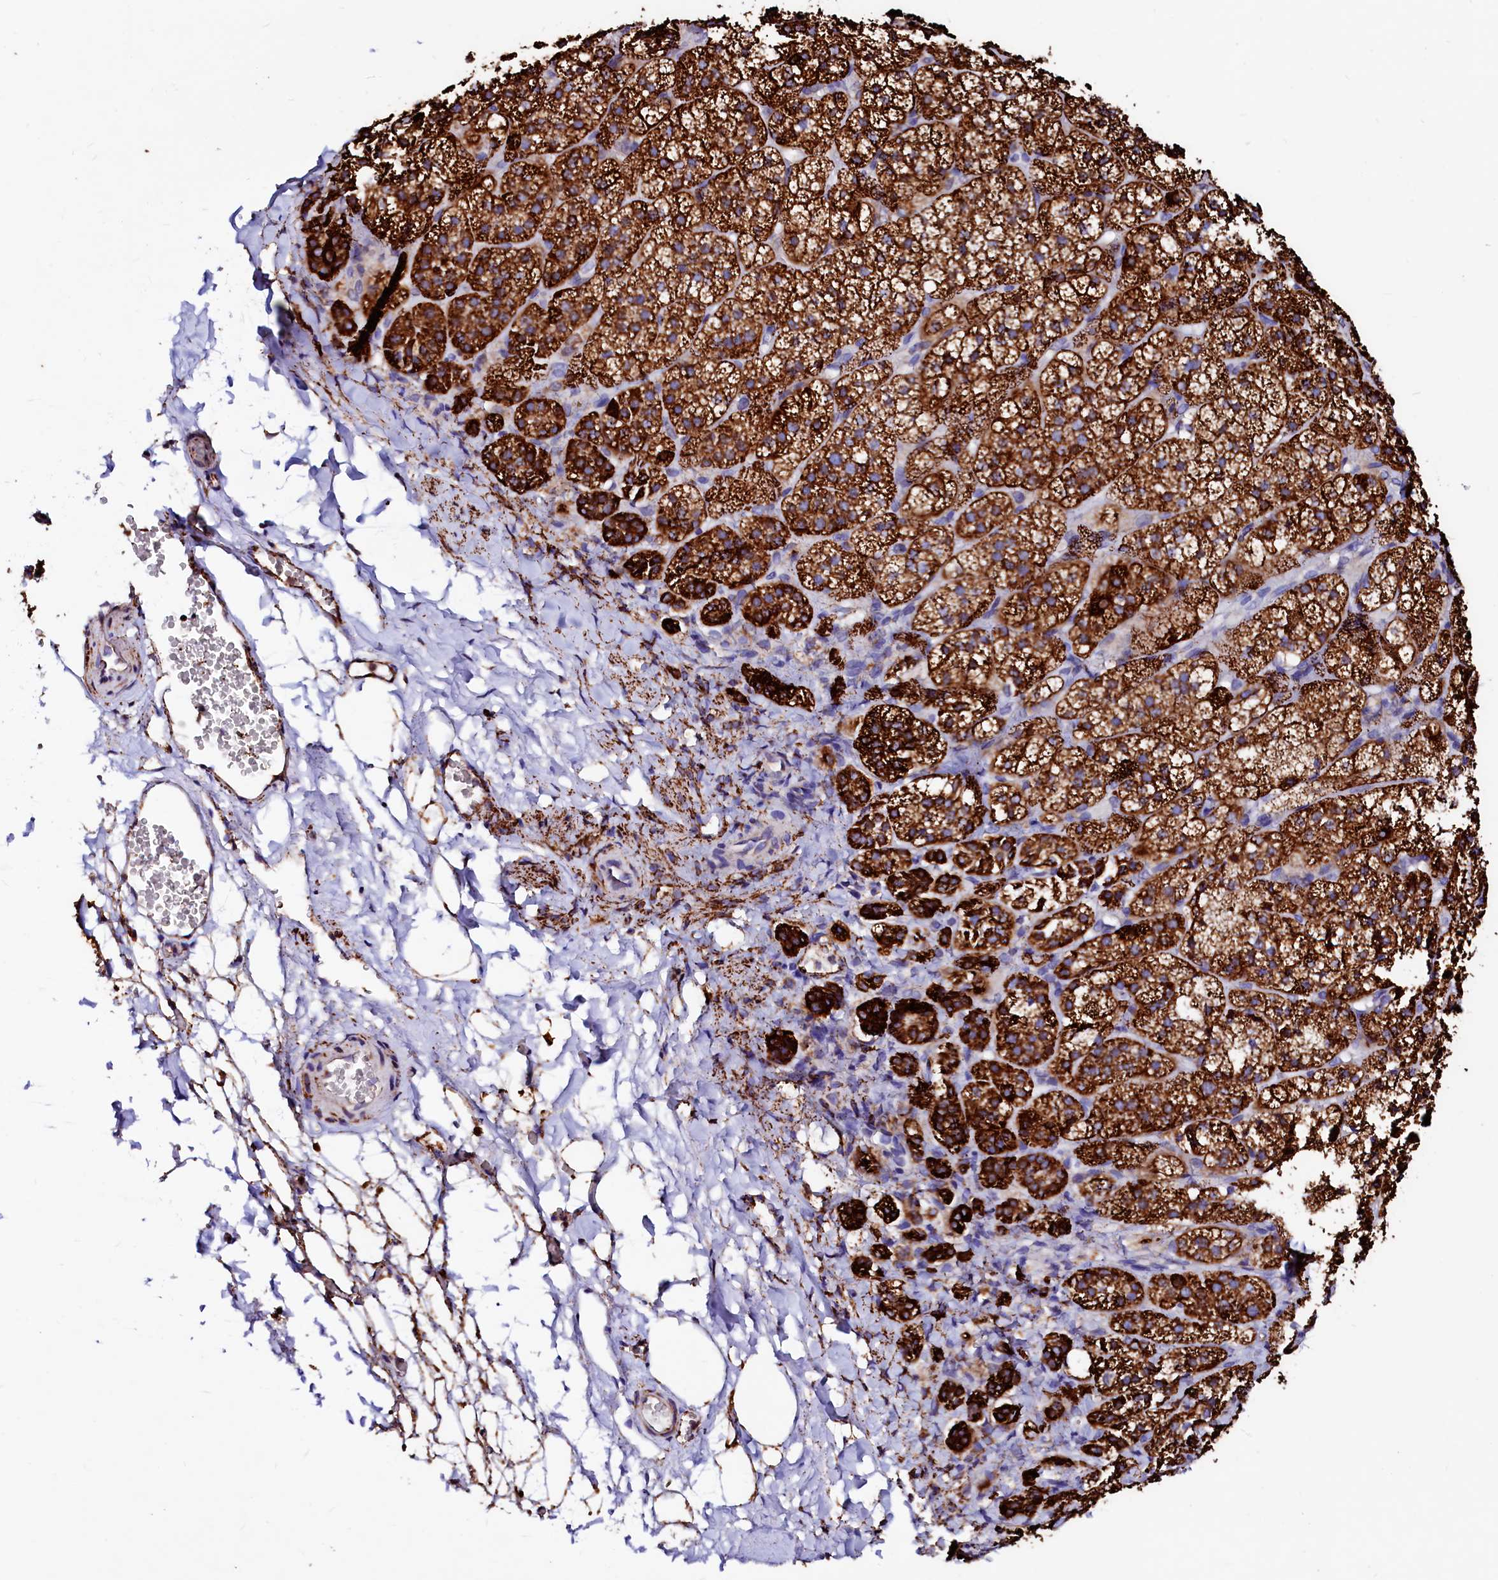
{"staining": {"intensity": "strong", "quantity": ">75%", "location": "cytoplasmic/membranous"}, "tissue": "adrenal gland", "cell_type": "Glandular cells", "image_type": "normal", "snomed": [{"axis": "morphology", "description": "Normal tissue, NOS"}, {"axis": "topography", "description": "Adrenal gland"}], "caption": "Adrenal gland stained for a protein (brown) demonstrates strong cytoplasmic/membranous positive staining in approximately >75% of glandular cells.", "gene": "MAOB", "patient": {"sex": "female", "age": 44}}